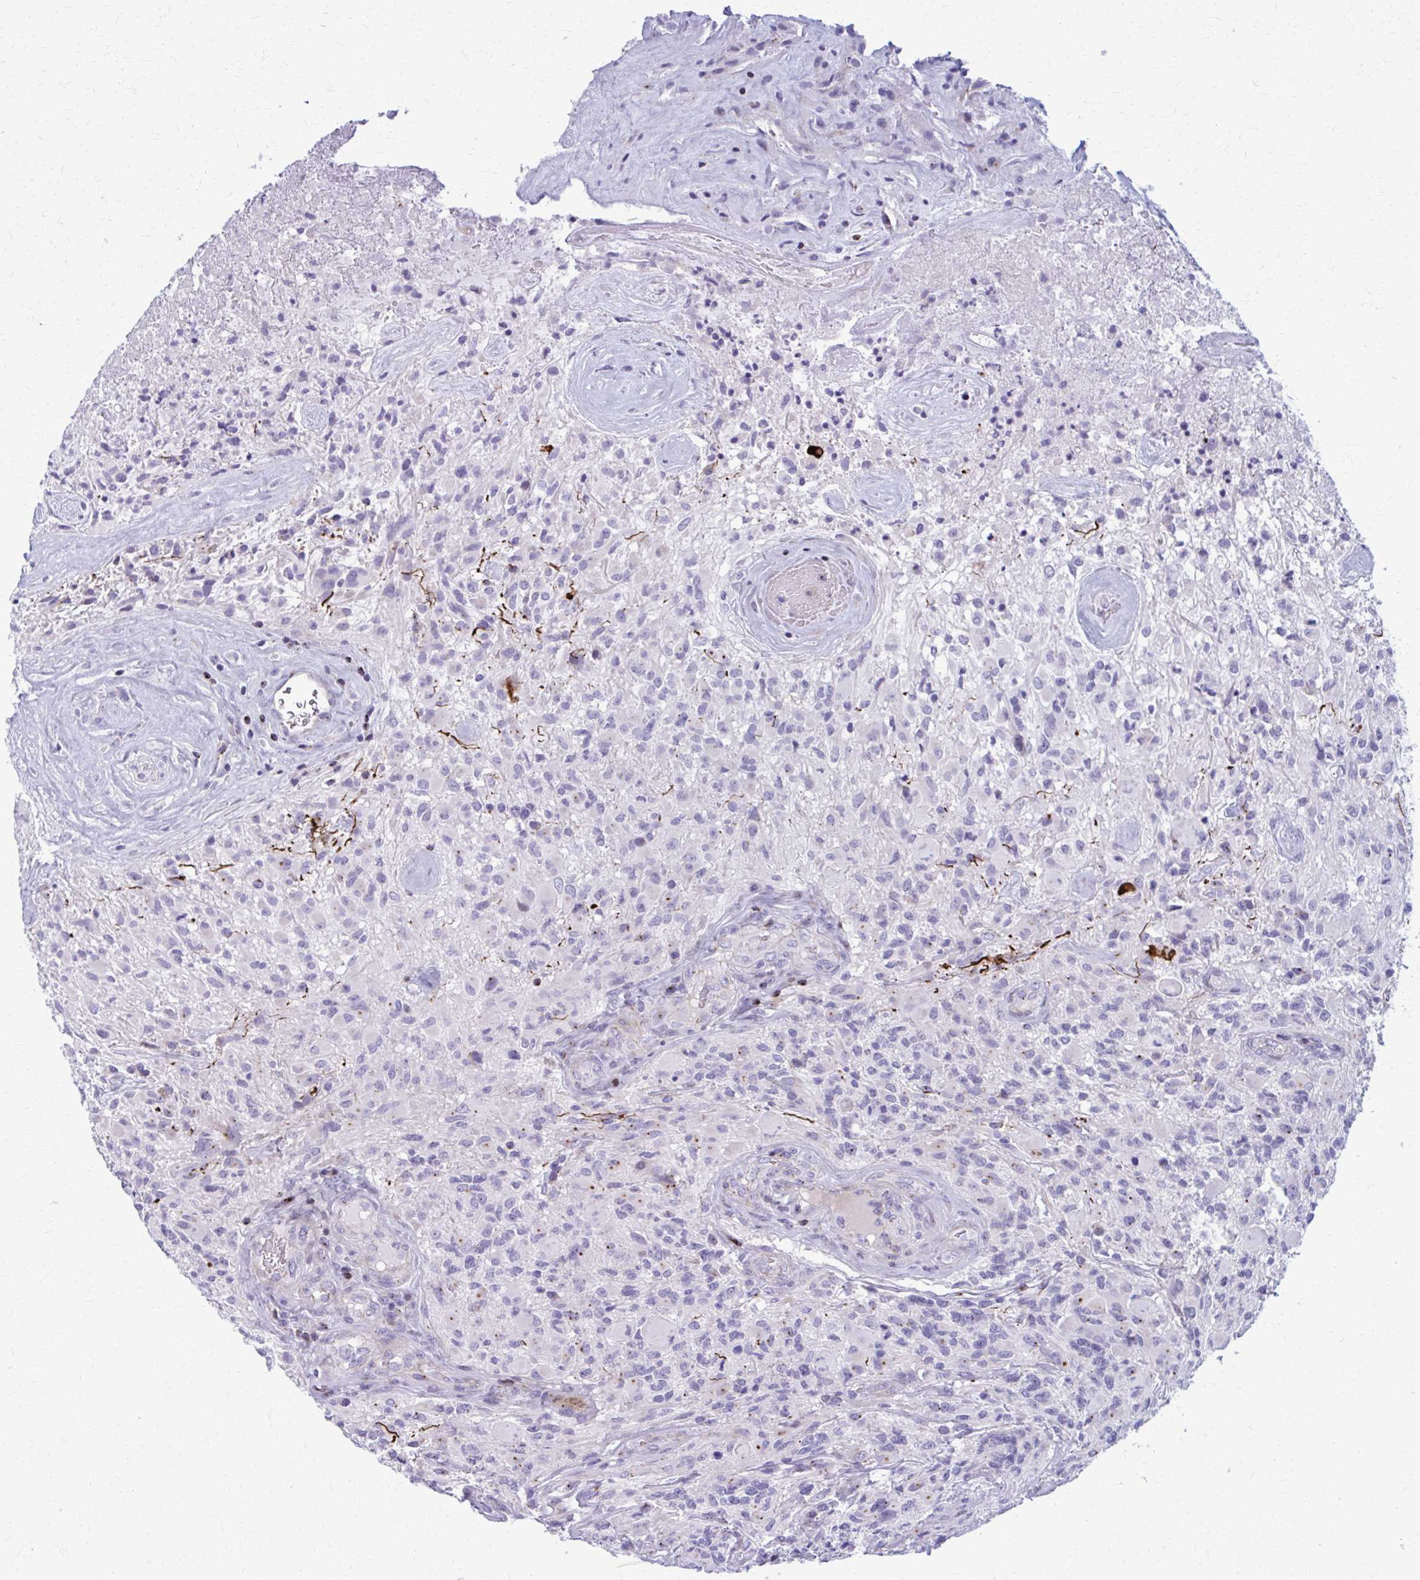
{"staining": {"intensity": "negative", "quantity": "none", "location": "none"}, "tissue": "glioma", "cell_type": "Tumor cells", "image_type": "cancer", "snomed": [{"axis": "morphology", "description": "Glioma, malignant, High grade"}, {"axis": "topography", "description": "Brain"}], "caption": "Image shows no significant protein expression in tumor cells of glioma. (Stains: DAB (3,3'-diaminobenzidine) immunohistochemistry (IHC) with hematoxylin counter stain, Microscopy: brightfield microscopy at high magnification).", "gene": "PEDS1", "patient": {"sex": "female", "age": 65}}